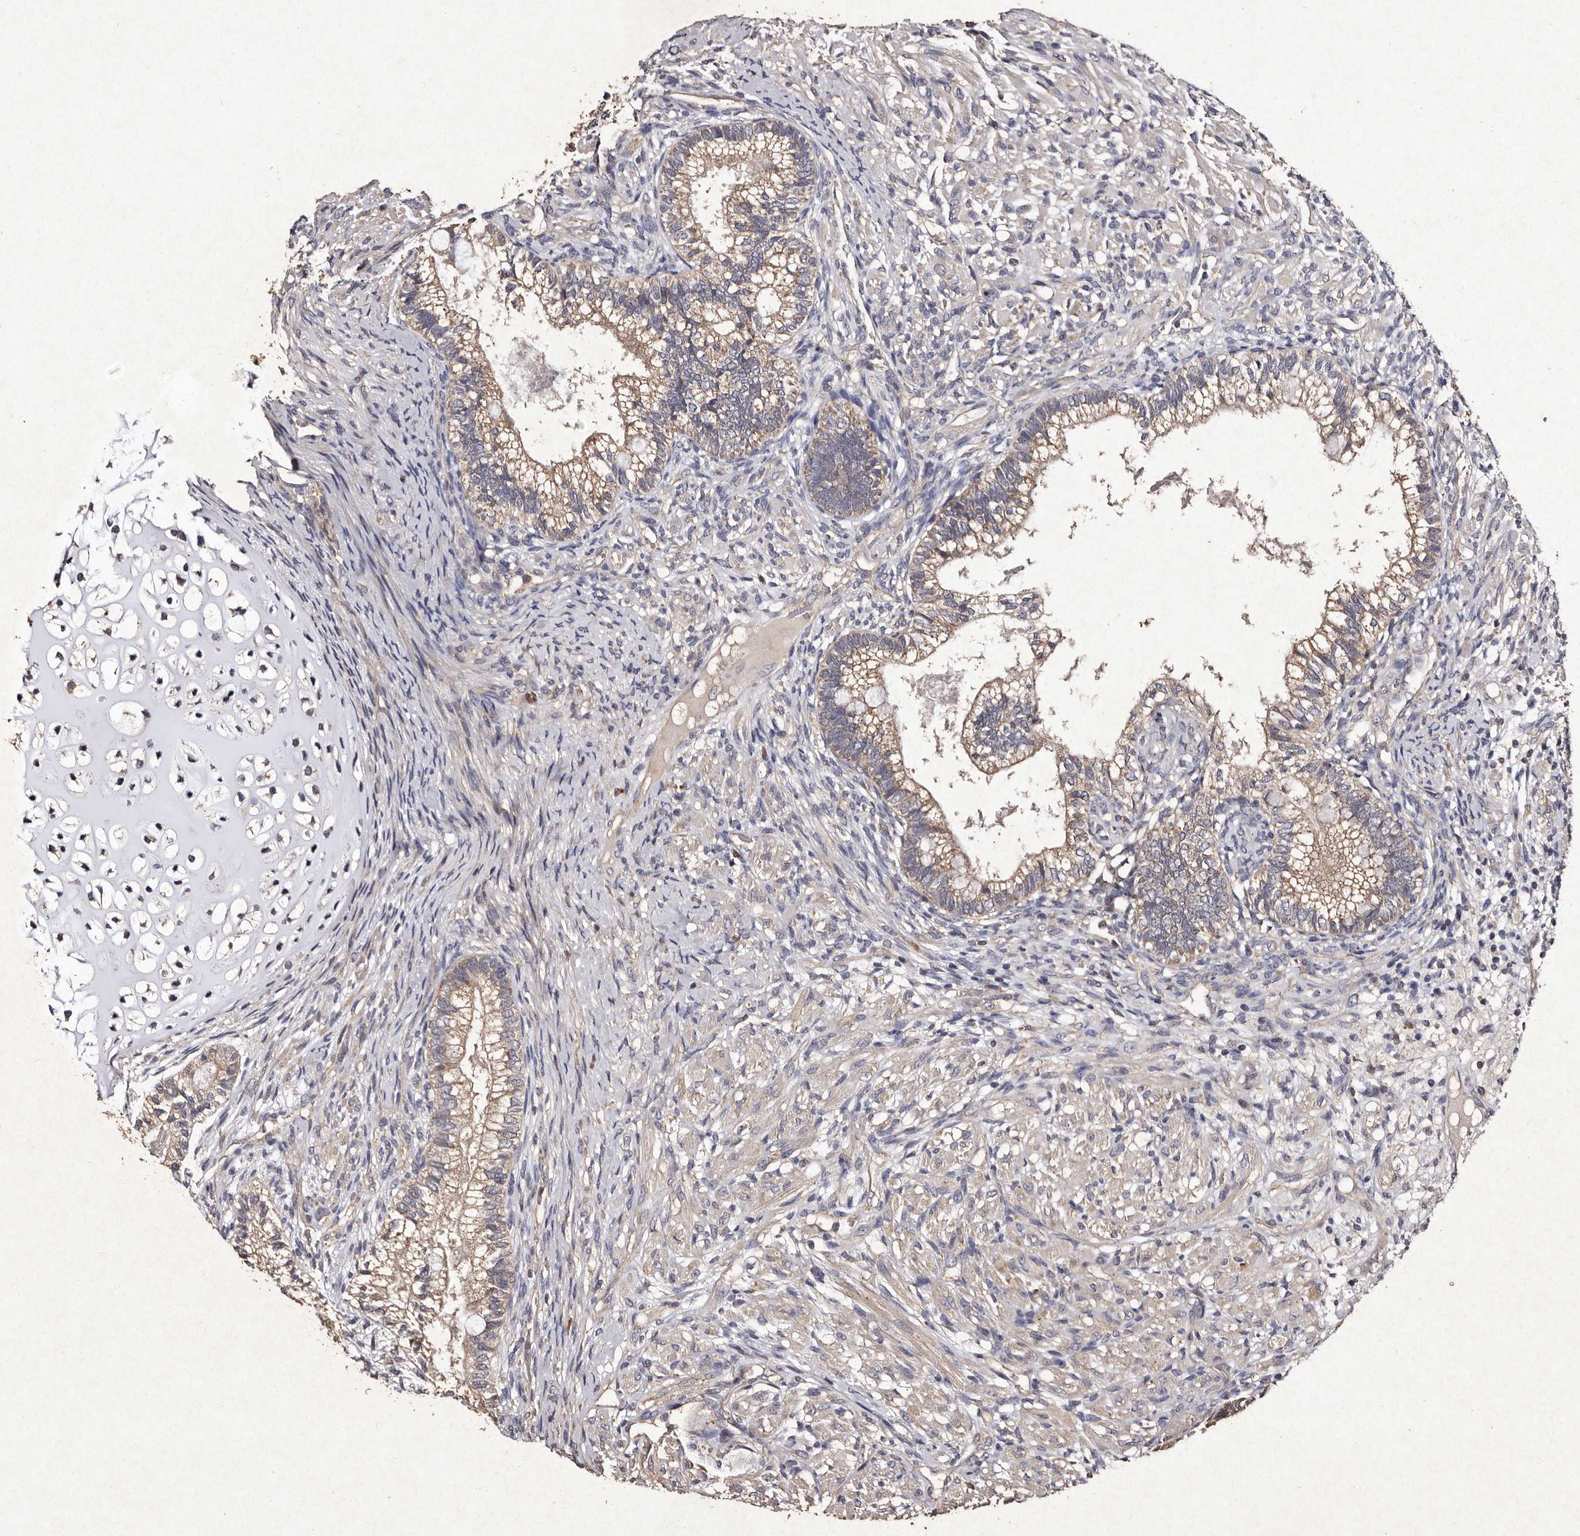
{"staining": {"intensity": "moderate", "quantity": ">75%", "location": "cytoplasmic/membranous"}, "tissue": "testis cancer", "cell_type": "Tumor cells", "image_type": "cancer", "snomed": [{"axis": "morphology", "description": "Seminoma, NOS"}, {"axis": "morphology", "description": "Carcinoma, Embryonal, NOS"}, {"axis": "topography", "description": "Testis"}], "caption": "Immunohistochemistry (IHC) of human testis cancer shows medium levels of moderate cytoplasmic/membranous expression in about >75% of tumor cells.", "gene": "TFB1M", "patient": {"sex": "male", "age": 28}}